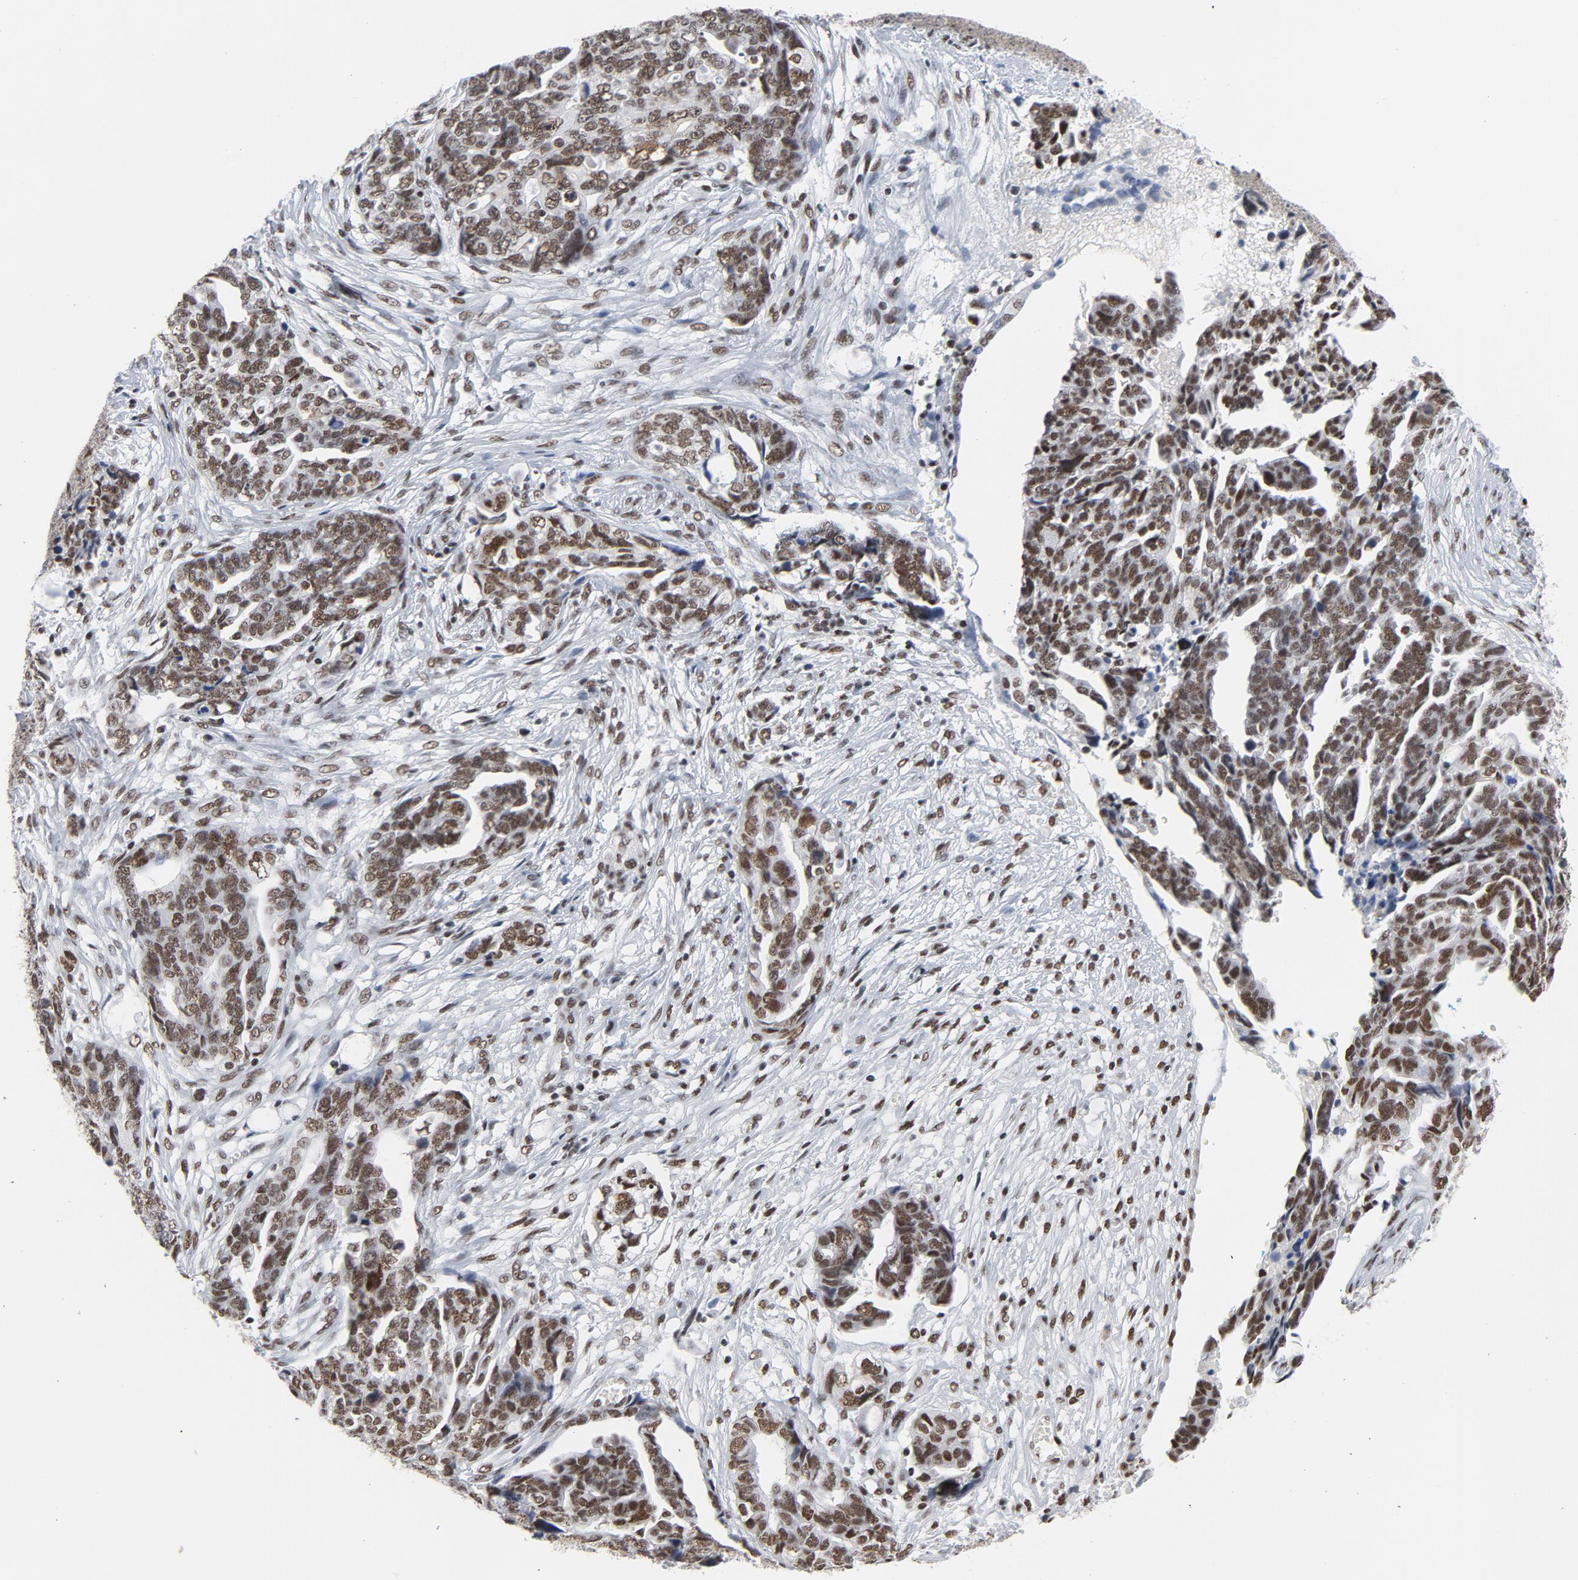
{"staining": {"intensity": "moderate", "quantity": ">75%", "location": "nuclear"}, "tissue": "ovarian cancer", "cell_type": "Tumor cells", "image_type": "cancer", "snomed": [{"axis": "morphology", "description": "Normal tissue, NOS"}, {"axis": "morphology", "description": "Cystadenocarcinoma, serous, NOS"}, {"axis": "topography", "description": "Fallopian tube"}, {"axis": "topography", "description": "Ovary"}], "caption": "The photomicrograph shows staining of ovarian cancer, revealing moderate nuclear protein positivity (brown color) within tumor cells.", "gene": "CSTF2", "patient": {"sex": "female", "age": 56}}